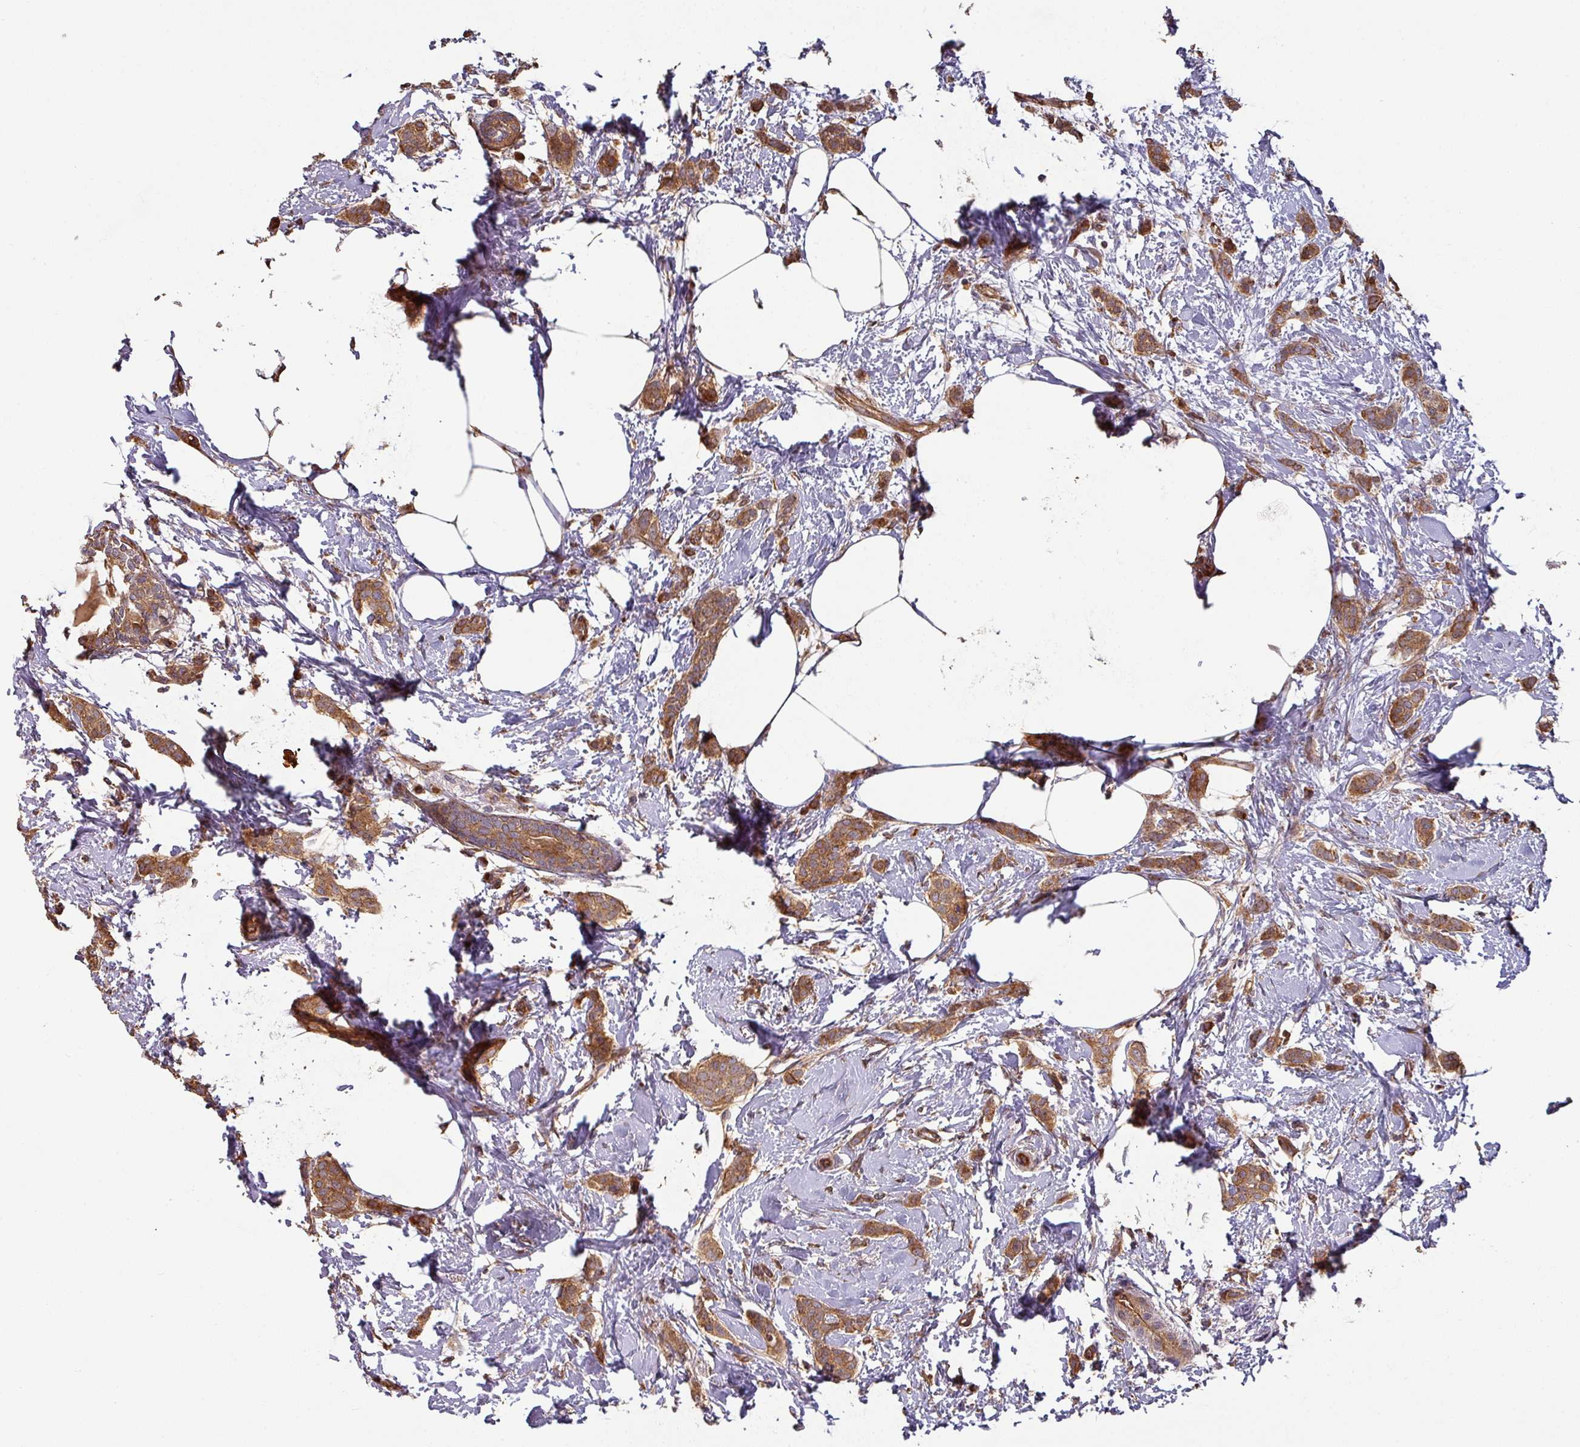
{"staining": {"intensity": "moderate", "quantity": ">75%", "location": "cytoplasmic/membranous"}, "tissue": "breast cancer", "cell_type": "Tumor cells", "image_type": "cancer", "snomed": [{"axis": "morphology", "description": "Duct carcinoma"}, {"axis": "topography", "description": "Breast"}], "caption": "Infiltrating ductal carcinoma (breast) stained with a protein marker reveals moderate staining in tumor cells.", "gene": "SIK1", "patient": {"sex": "female", "age": 72}}